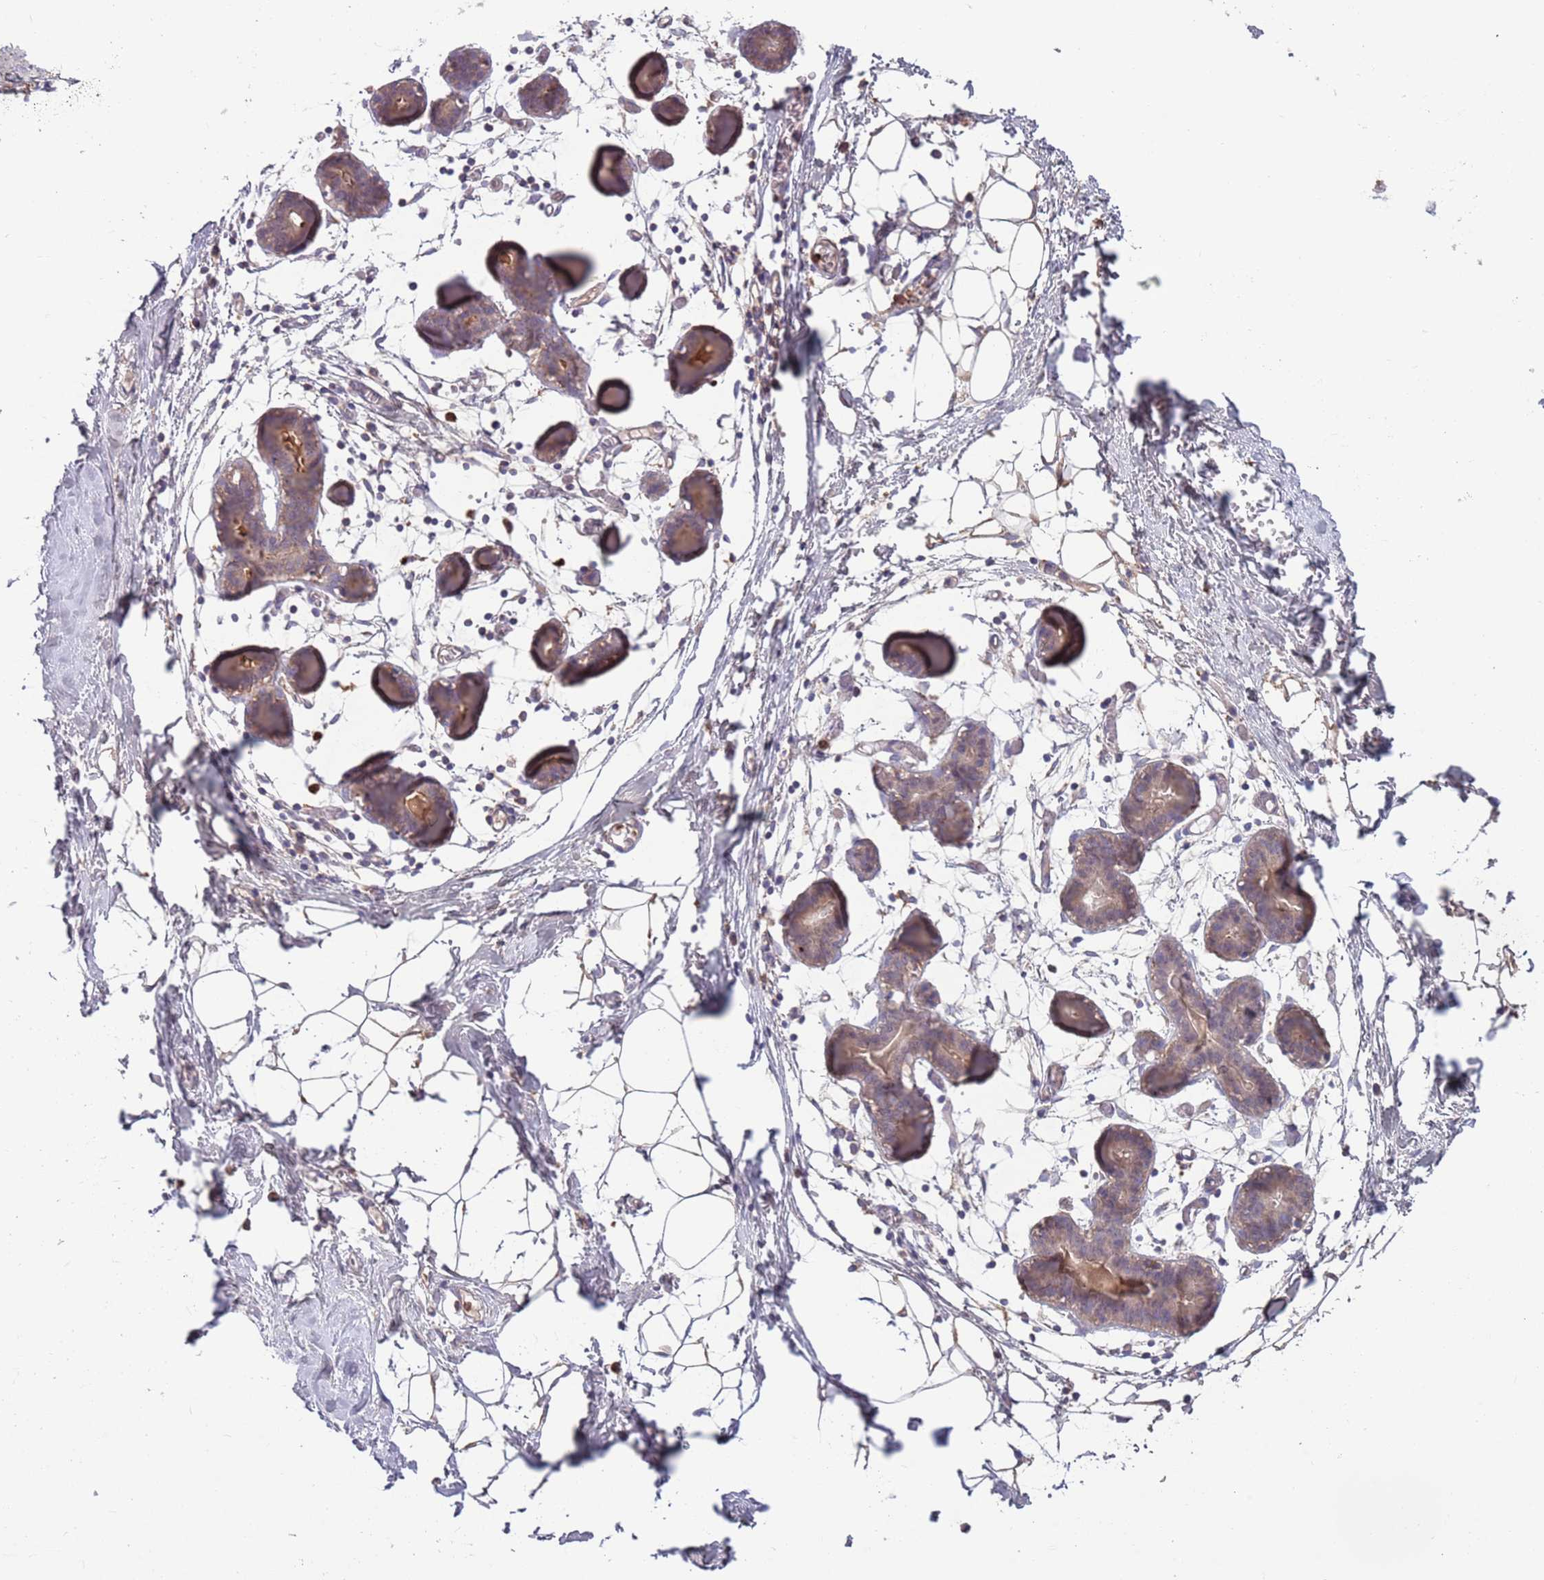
{"staining": {"intensity": "negative", "quantity": "none", "location": "none"}, "tissue": "breast", "cell_type": "Adipocytes", "image_type": "normal", "snomed": [{"axis": "morphology", "description": "Normal tissue, NOS"}, {"axis": "topography", "description": "Breast"}], "caption": "Immunohistochemistry of unremarkable human breast shows no expression in adipocytes. (DAB (3,3'-diaminobenzidine) IHC, high magnification).", "gene": "DDT", "patient": {"sex": "female", "age": 27}}